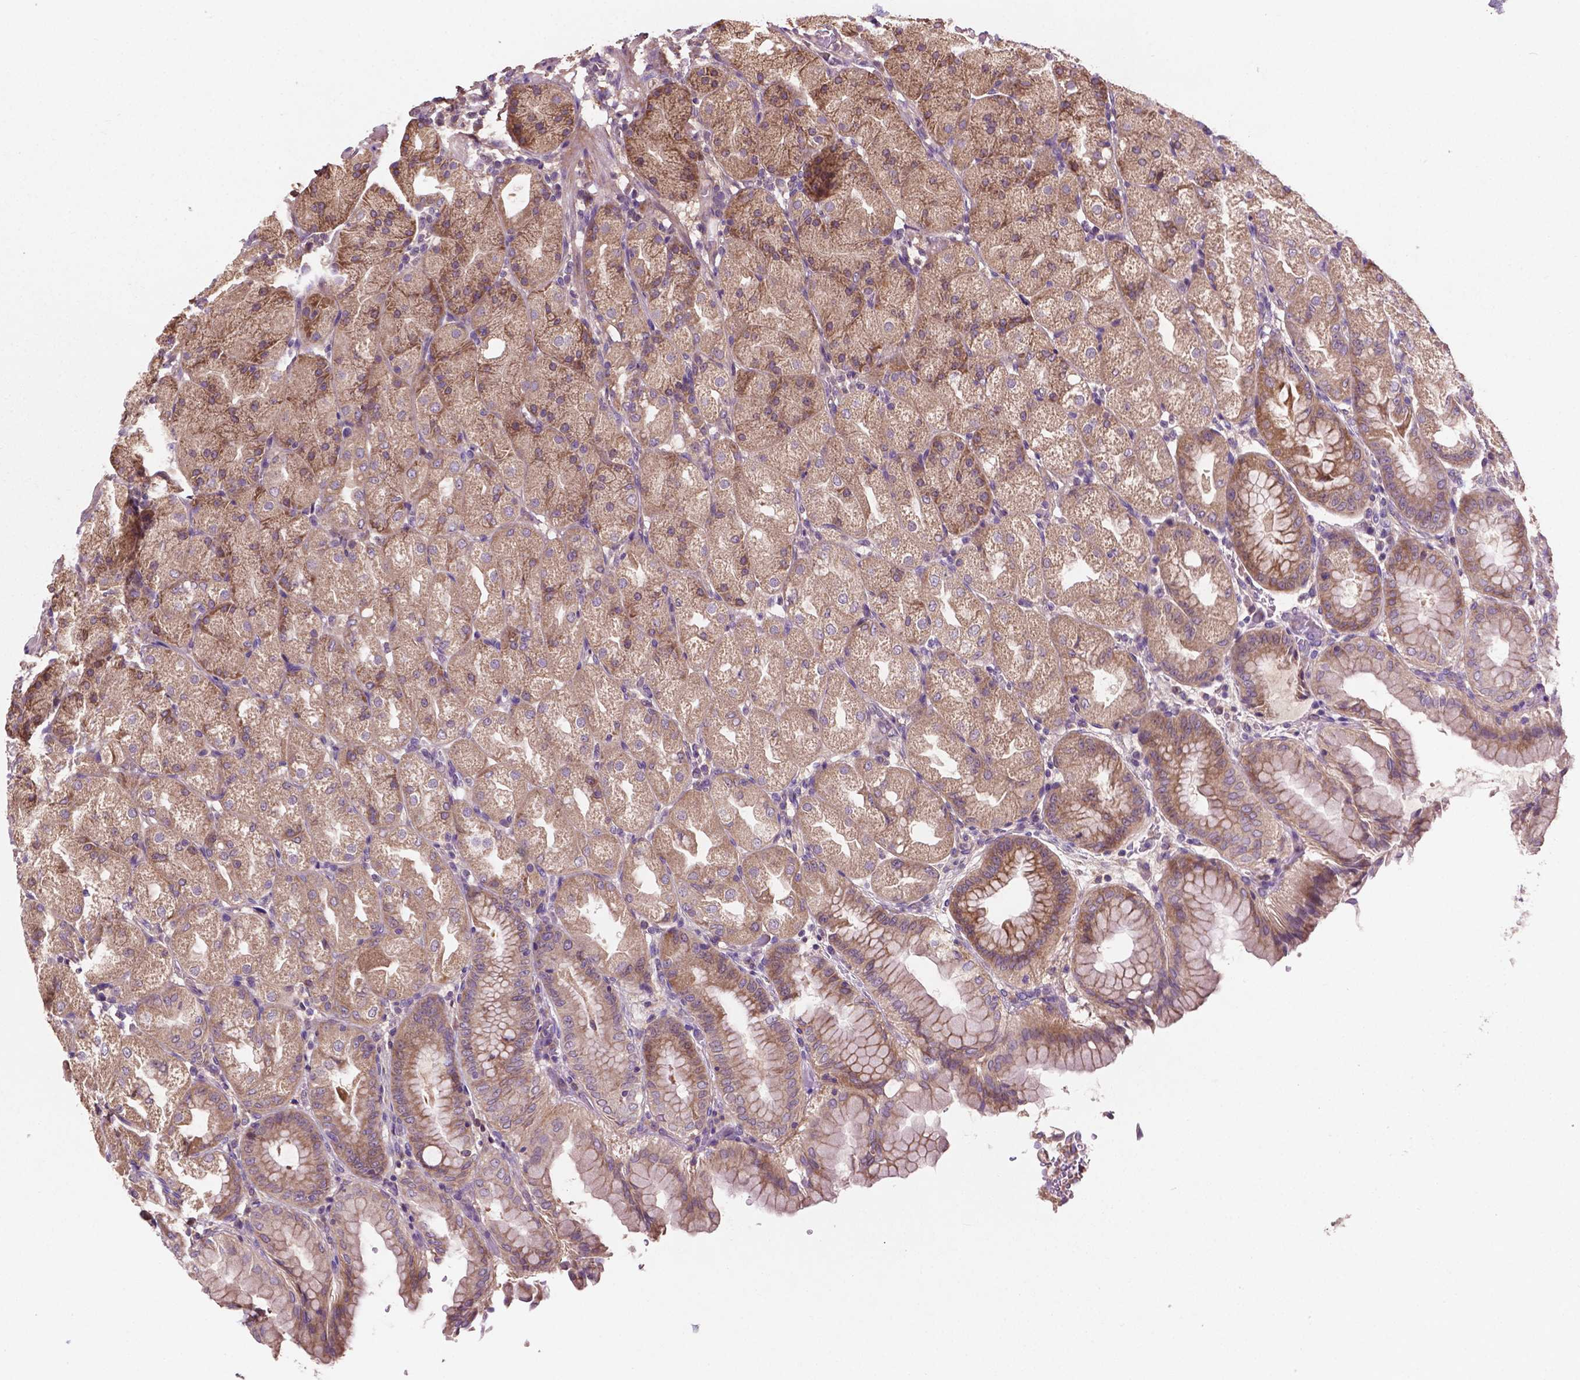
{"staining": {"intensity": "moderate", "quantity": ">75%", "location": "cytoplasmic/membranous"}, "tissue": "stomach", "cell_type": "Glandular cells", "image_type": "normal", "snomed": [{"axis": "morphology", "description": "Normal tissue, NOS"}, {"axis": "topography", "description": "Stomach, upper"}, {"axis": "topography", "description": "Stomach"}, {"axis": "topography", "description": "Stomach, lower"}], "caption": "Immunohistochemical staining of normal stomach reveals medium levels of moderate cytoplasmic/membranous expression in about >75% of glandular cells. The staining was performed using DAB (3,3'-diaminobenzidine), with brown indicating positive protein expression. Nuclei are stained blue with hematoxylin.", "gene": "GJA9", "patient": {"sex": "male", "age": 62}}